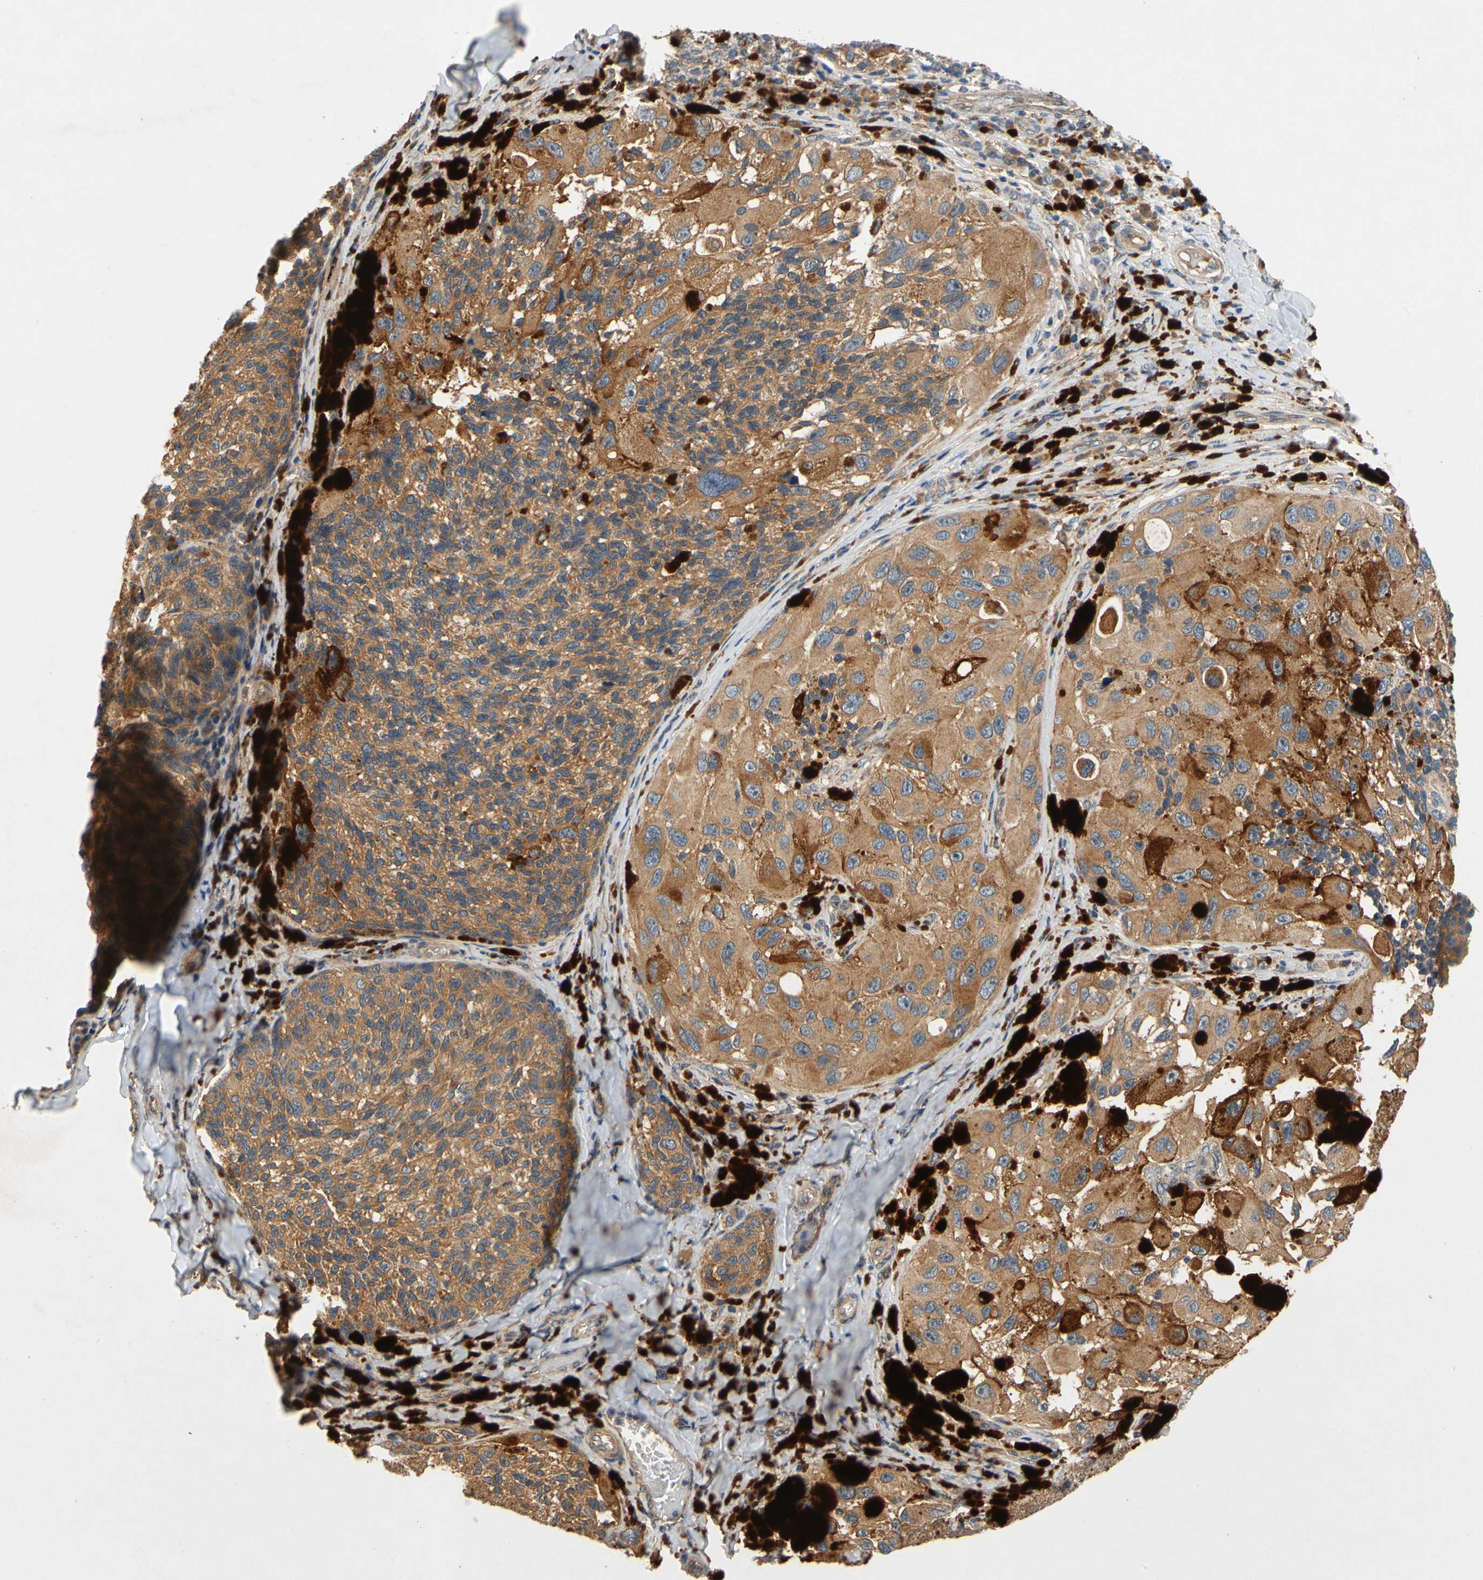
{"staining": {"intensity": "moderate", "quantity": ">75%", "location": "cytoplasmic/membranous"}, "tissue": "melanoma", "cell_type": "Tumor cells", "image_type": "cancer", "snomed": [{"axis": "morphology", "description": "Malignant melanoma, NOS"}, {"axis": "topography", "description": "Skin"}], "caption": "Brown immunohistochemical staining in human melanoma reveals moderate cytoplasmic/membranous positivity in approximately >75% of tumor cells.", "gene": "USP46", "patient": {"sex": "female", "age": 73}}